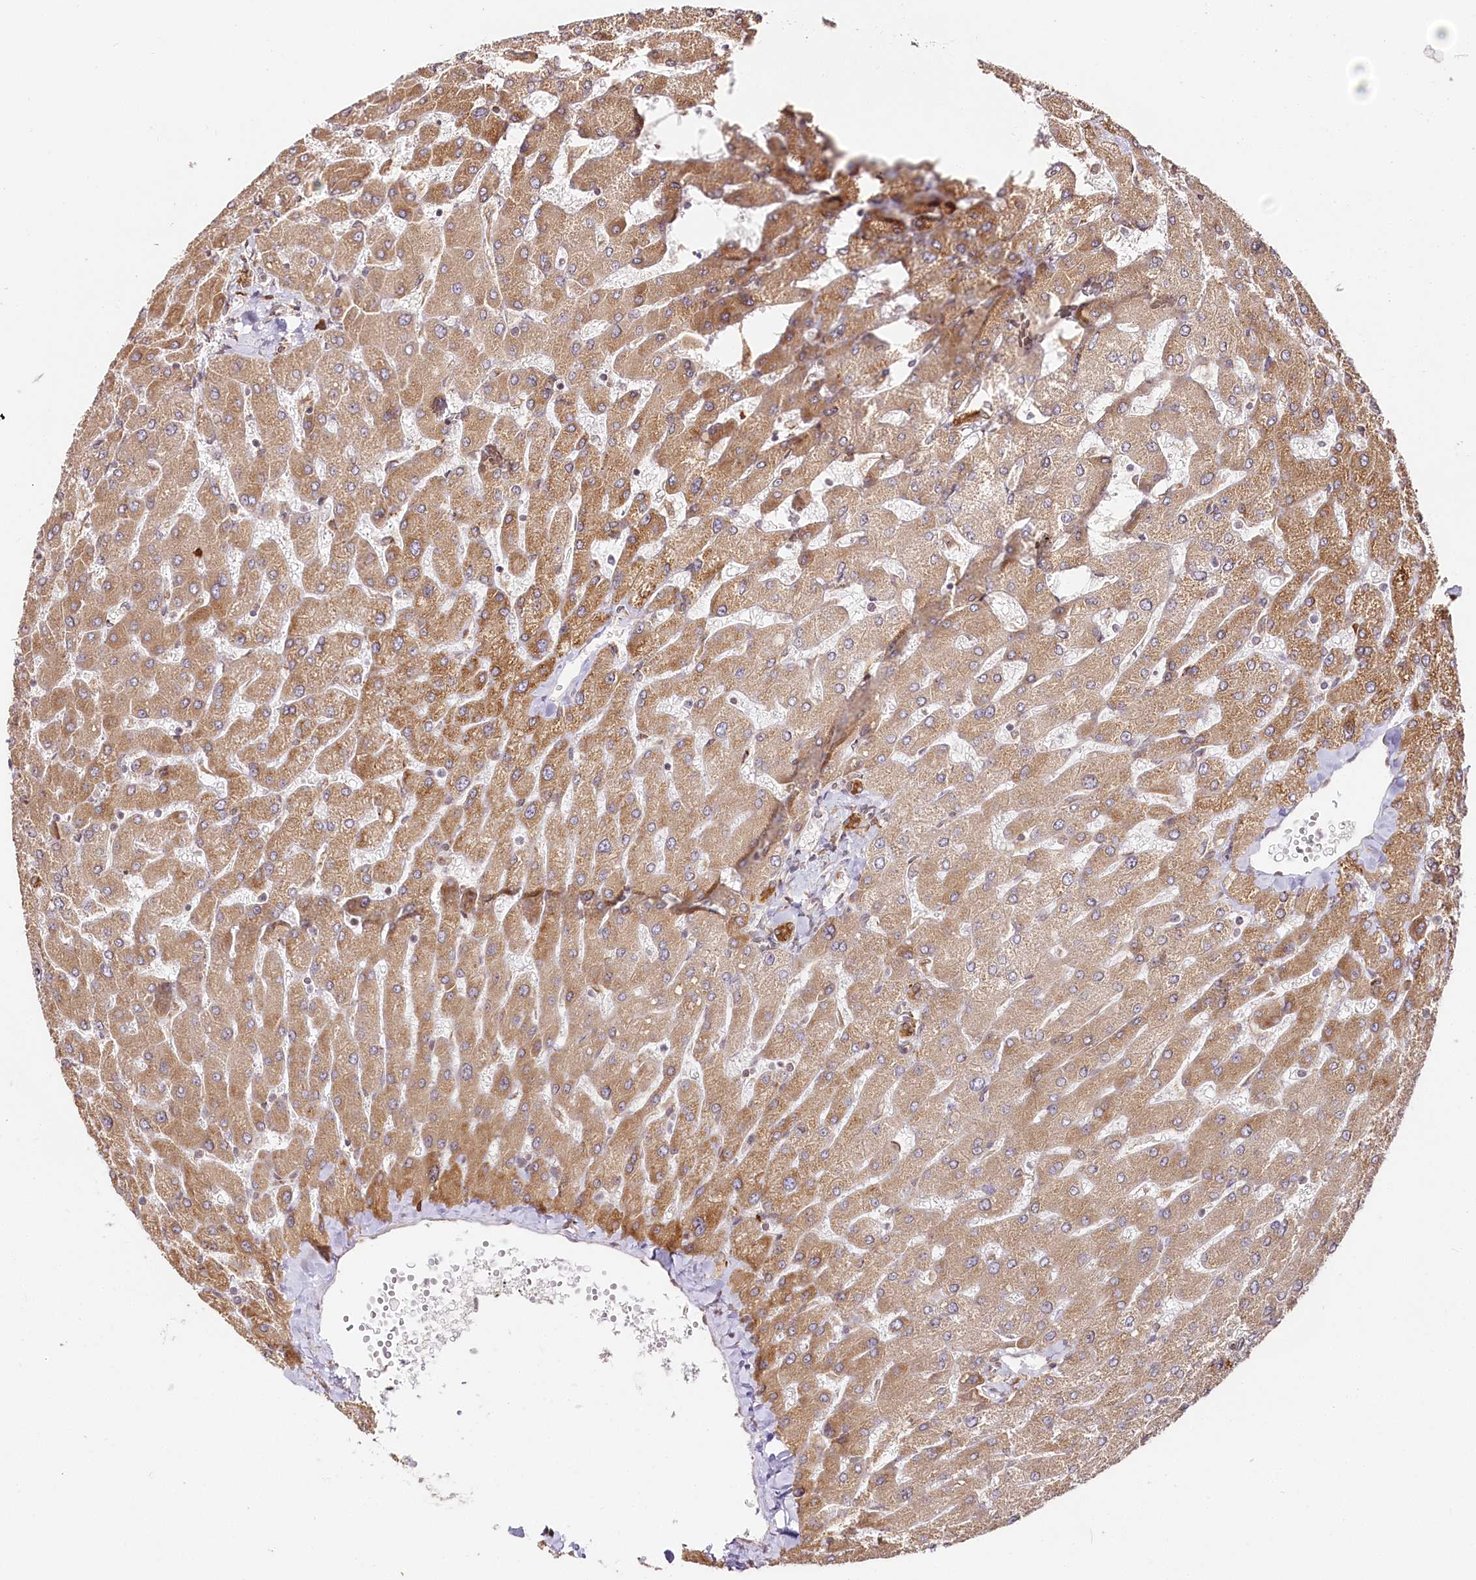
{"staining": {"intensity": "strong", "quantity": ">75%", "location": "cytoplasmic/membranous"}, "tissue": "liver", "cell_type": "Cholangiocytes", "image_type": "normal", "snomed": [{"axis": "morphology", "description": "Normal tissue, NOS"}, {"axis": "topography", "description": "Liver"}], "caption": "Protein staining reveals strong cytoplasmic/membranous positivity in approximately >75% of cholangiocytes in unremarkable liver.", "gene": "CNPY2", "patient": {"sex": "male", "age": 55}}